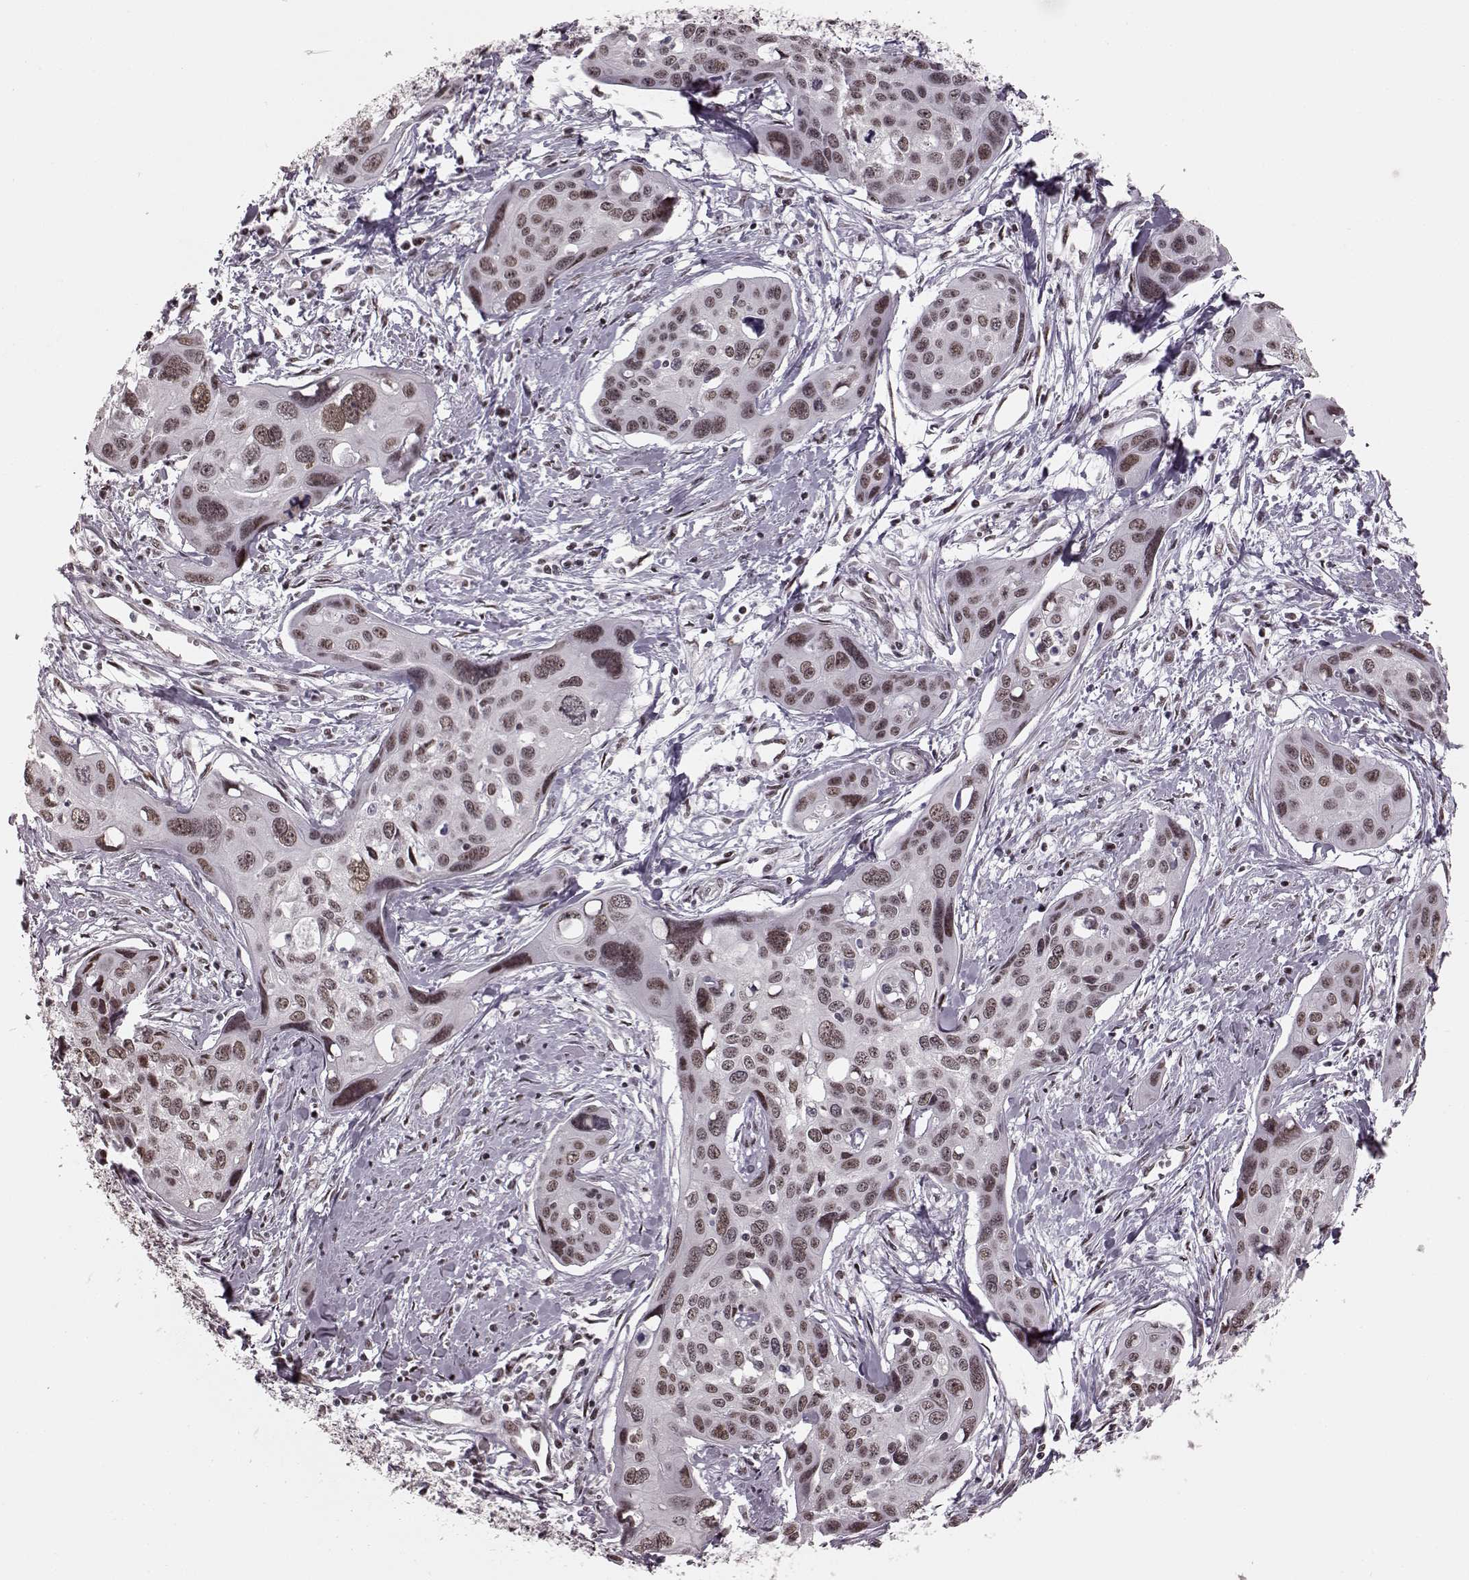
{"staining": {"intensity": "weak", "quantity": ">75%", "location": "nuclear"}, "tissue": "cervical cancer", "cell_type": "Tumor cells", "image_type": "cancer", "snomed": [{"axis": "morphology", "description": "Squamous cell carcinoma, NOS"}, {"axis": "topography", "description": "Cervix"}], "caption": "A photomicrograph showing weak nuclear staining in approximately >75% of tumor cells in squamous cell carcinoma (cervical), as visualized by brown immunohistochemical staining.", "gene": "NR2C1", "patient": {"sex": "female", "age": 31}}